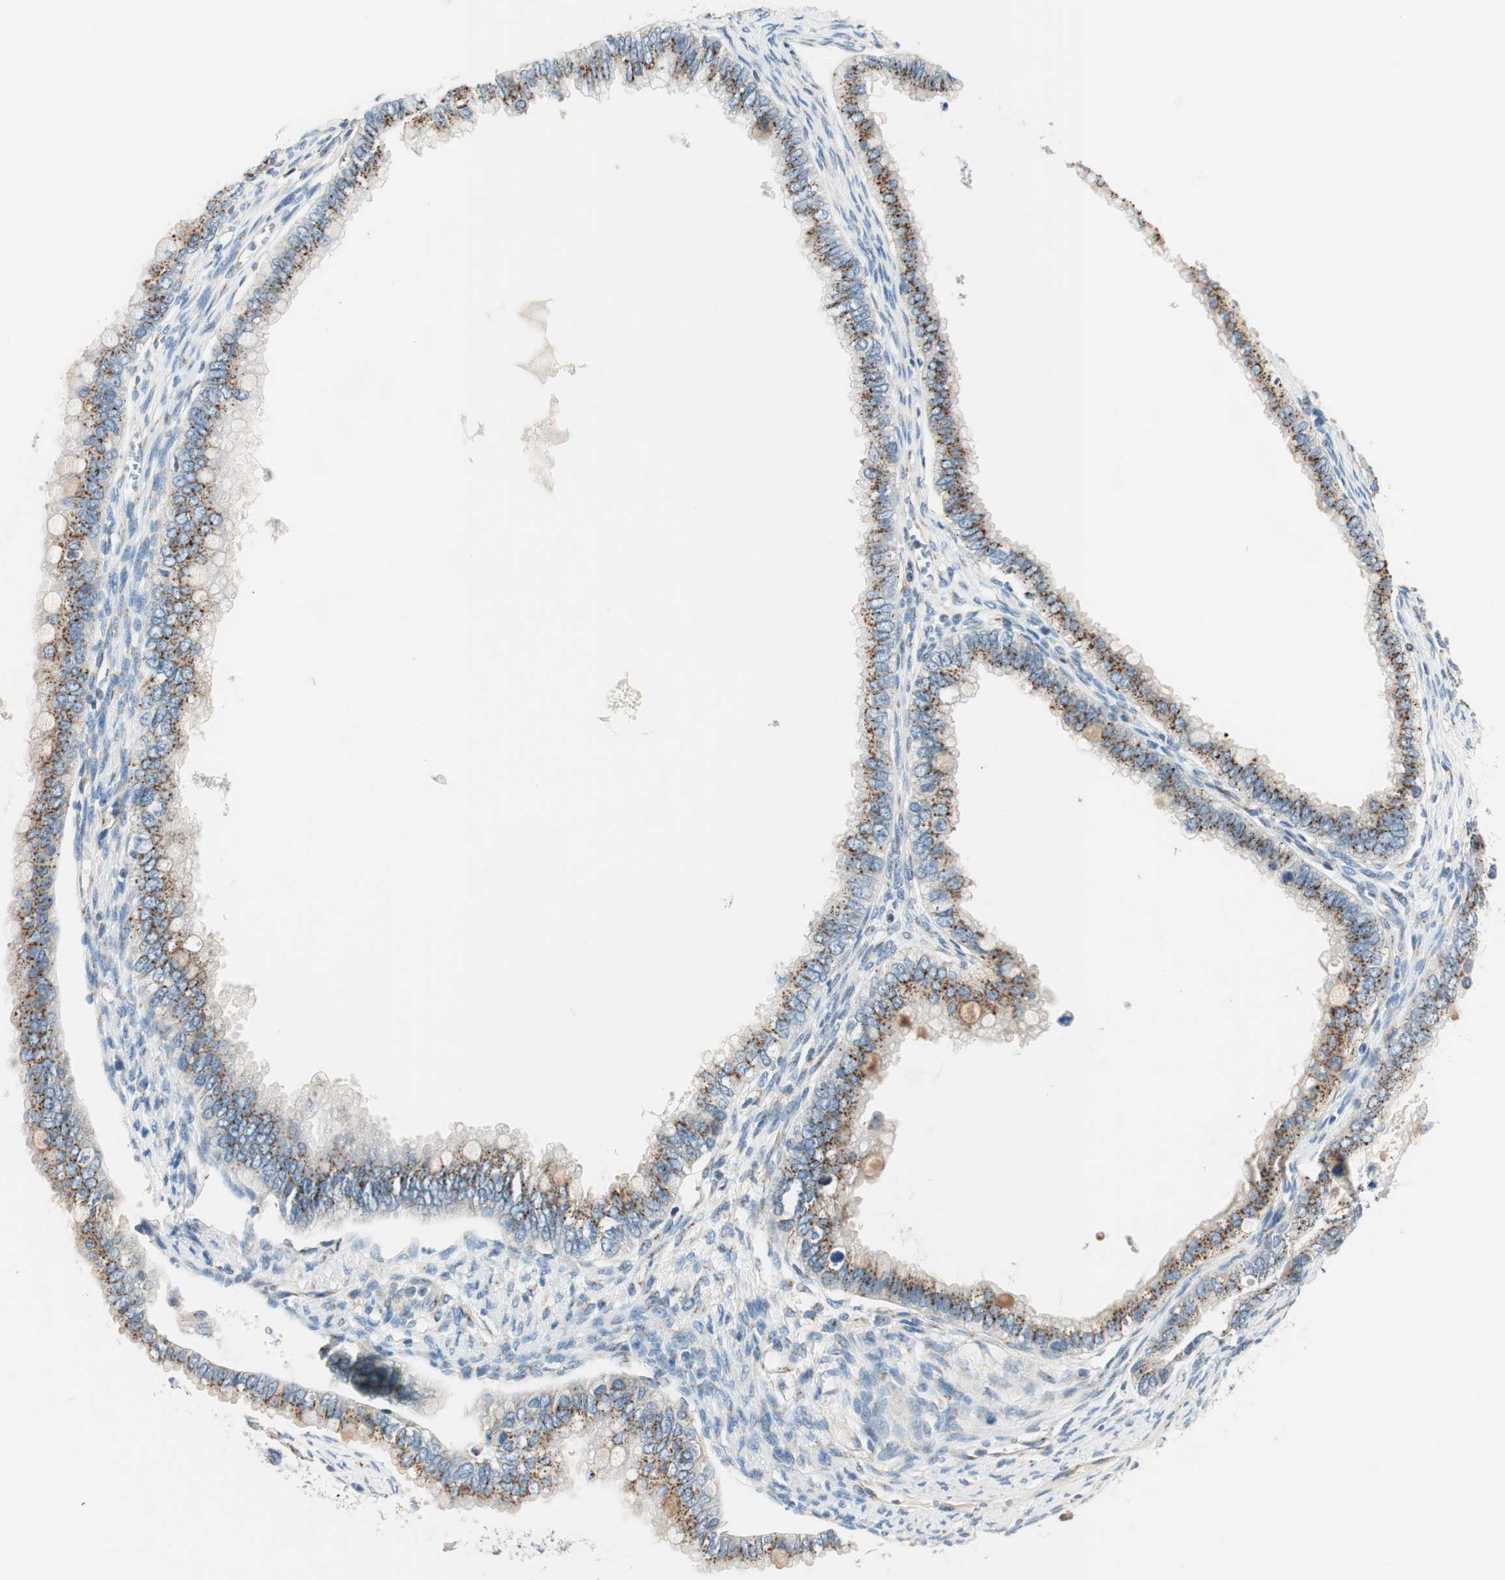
{"staining": {"intensity": "moderate", "quantity": ">75%", "location": "cytoplasmic/membranous"}, "tissue": "ovarian cancer", "cell_type": "Tumor cells", "image_type": "cancer", "snomed": [{"axis": "morphology", "description": "Cystadenocarcinoma, mucinous, NOS"}, {"axis": "topography", "description": "Ovary"}], "caption": "IHC photomicrograph of neoplastic tissue: mucinous cystadenocarcinoma (ovarian) stained using immunohistochemistry reveals medium levels of moderate protein expression localized specifically in the cytoplasmic/membranous of tumor cells, appearing as a cytoplasmic/membranous brown color.", "gene": "TMF1", "patient": {"sex": "female", "age": 80}}